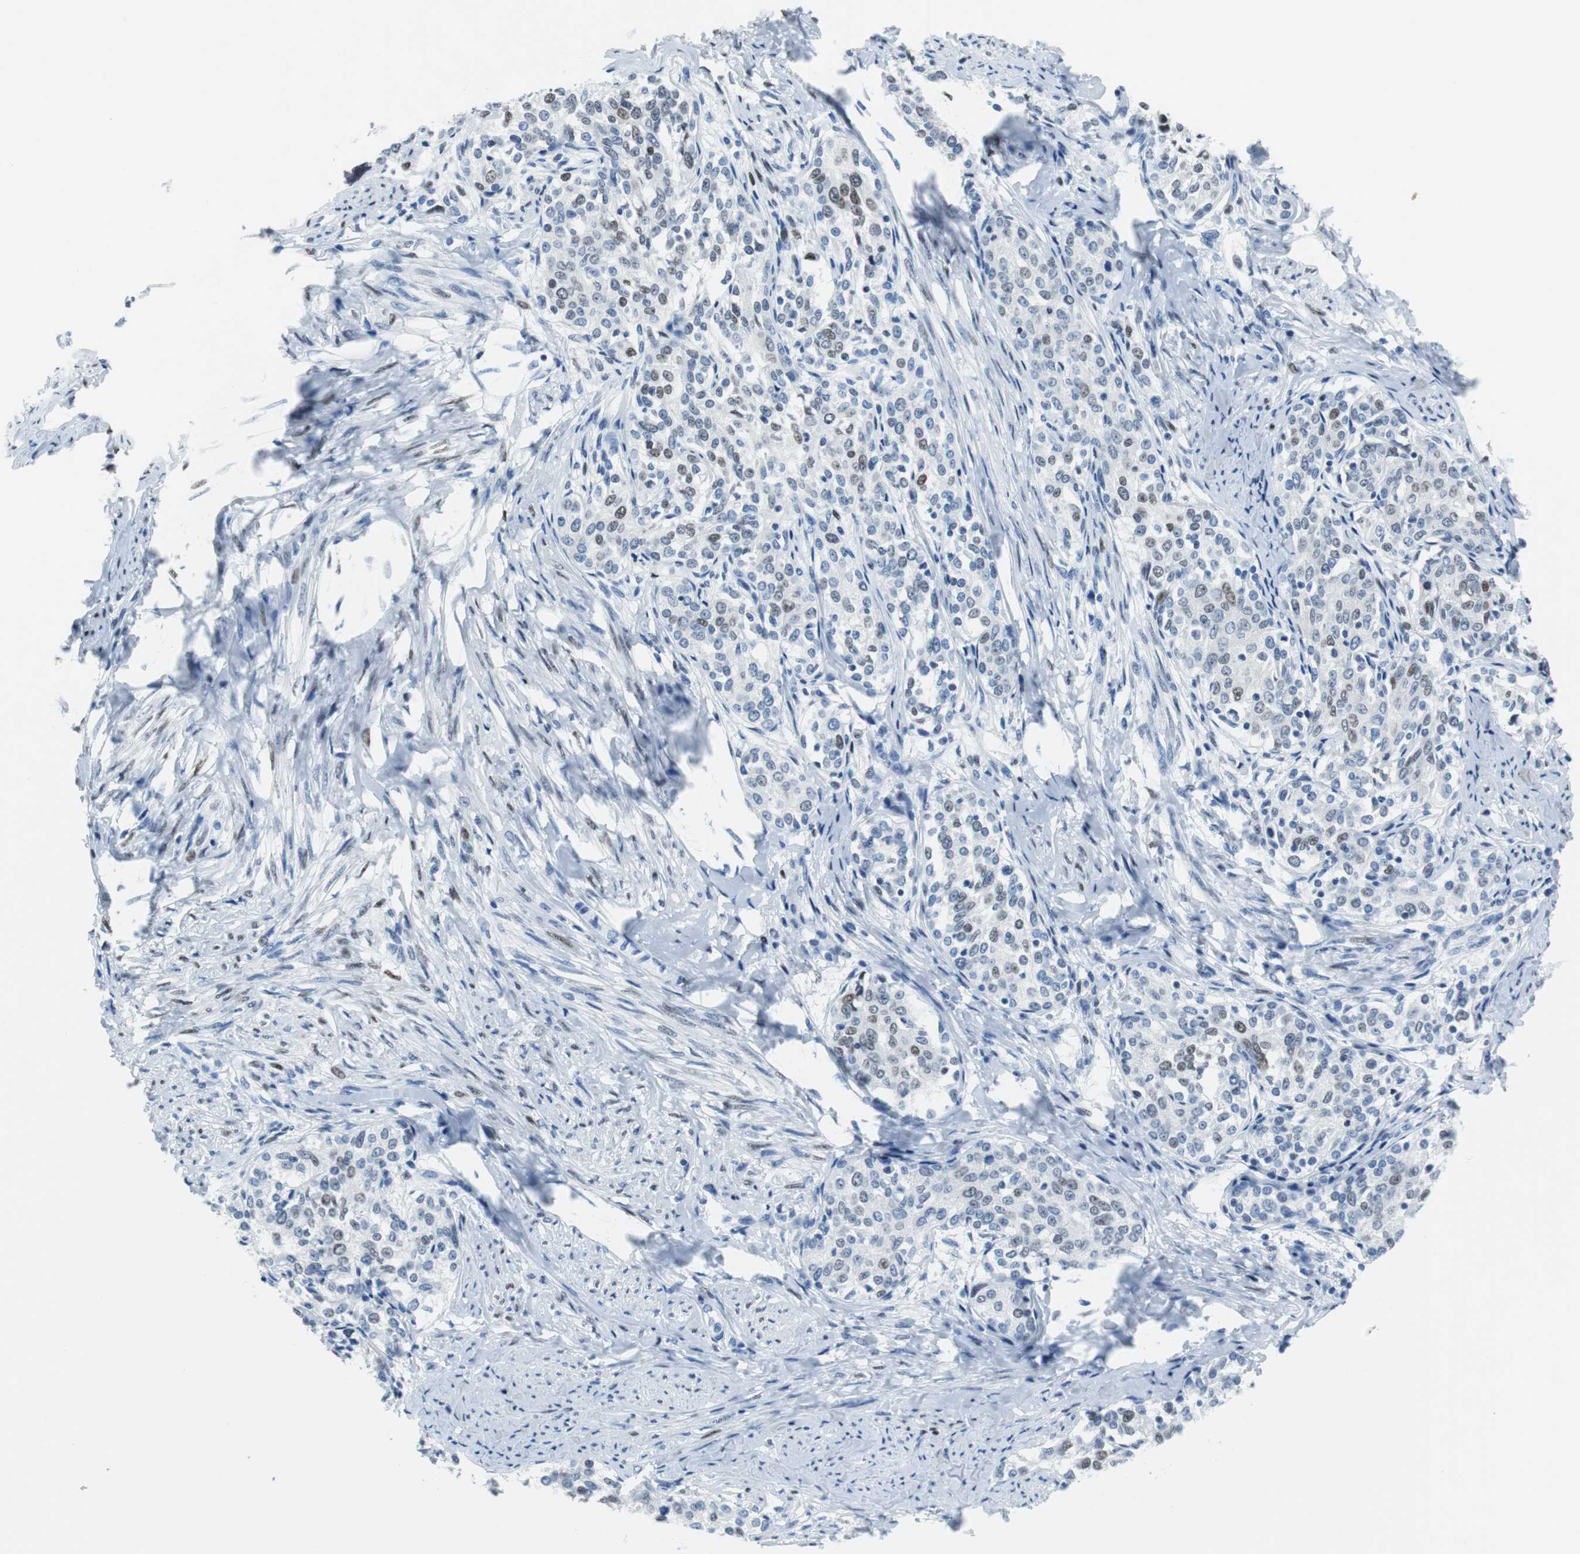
{"staining": {"intensity": "weak", "quantity": "<25%", "location": "nuclear"}, "tissue": "cervical cancer", "cell_type": "Tumor cells", "image_type": "cancer", "snomed": [{"axis": "morphology", "description": "Squamous cell carcinoma, NOS"}, {"axis": "morphology", "description": "Adenocarcinoma, NOS"}, {"axis": "topography", "description": "Cervix"}], "caption": "A histopathology image of human cervical adenocarcinoma is negative for staining in tumor cells.", "gene": "JUN", "patient": {"sex": "female", "age": 52}}